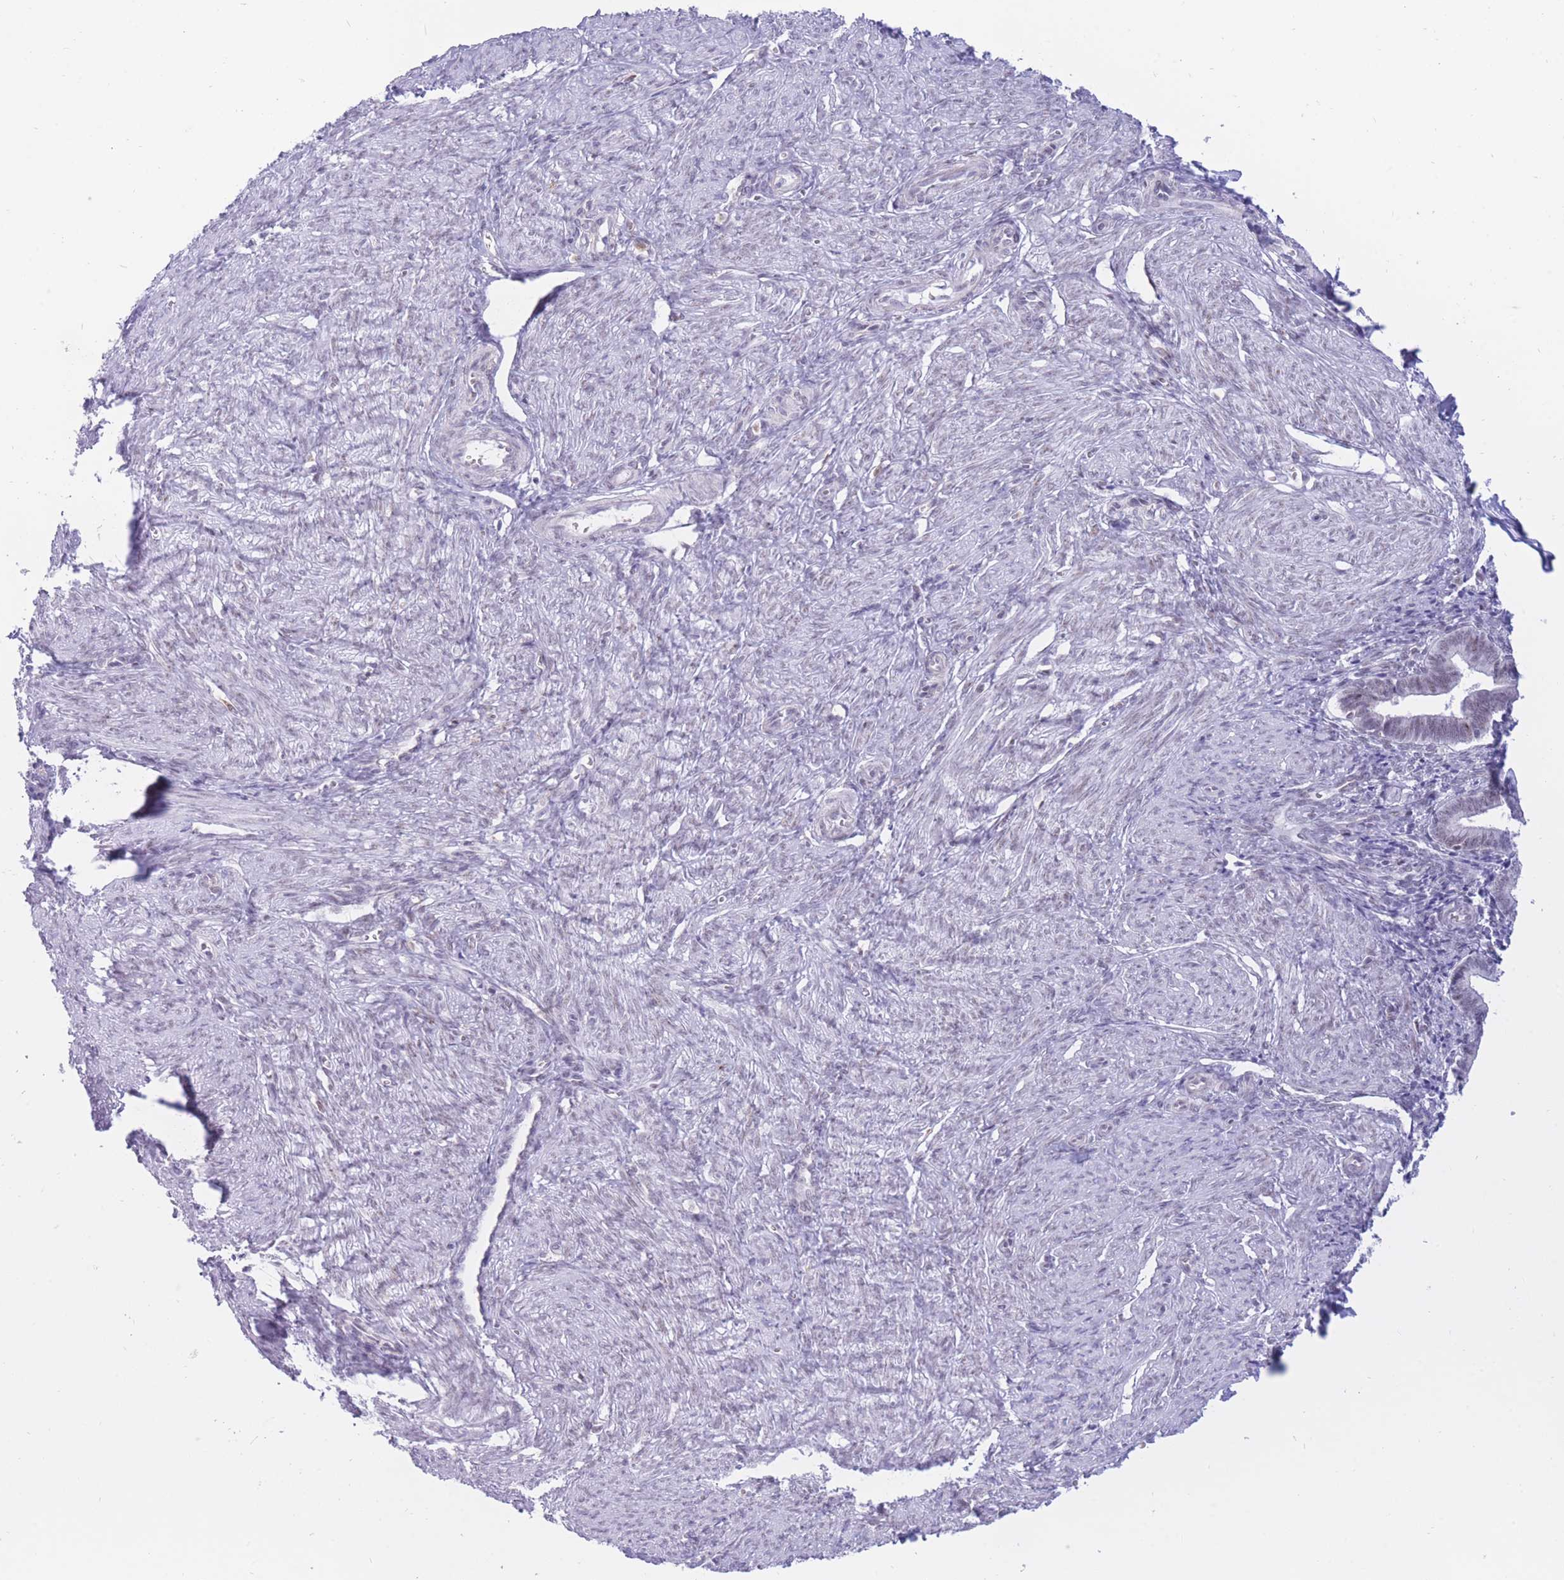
{"staining": {"intensity": "weak", "quantity": "25%-75%", "location": "nuclear"}, "tissue": "endometrium", "cell_type": "Cells in endometrial stroma", "image_type": "normal", "snomed": [{"axis": "morphology", "description": "Normal tissue, NOS"}, {"axis": "topography", "description": "Other"}, {"axis": "topography", "description": "Endometrium"}], "caption": "This image reveals benign endometrium stained with immunohistochemistry (IHC) to label a protein in brown. The nuclear of cells in endometrial stroma show weak positivity for the protein. Nuclei are counter-stained blue.", "gene": "CYP2B6", "patient": {"sex": "female", "age": 44}}